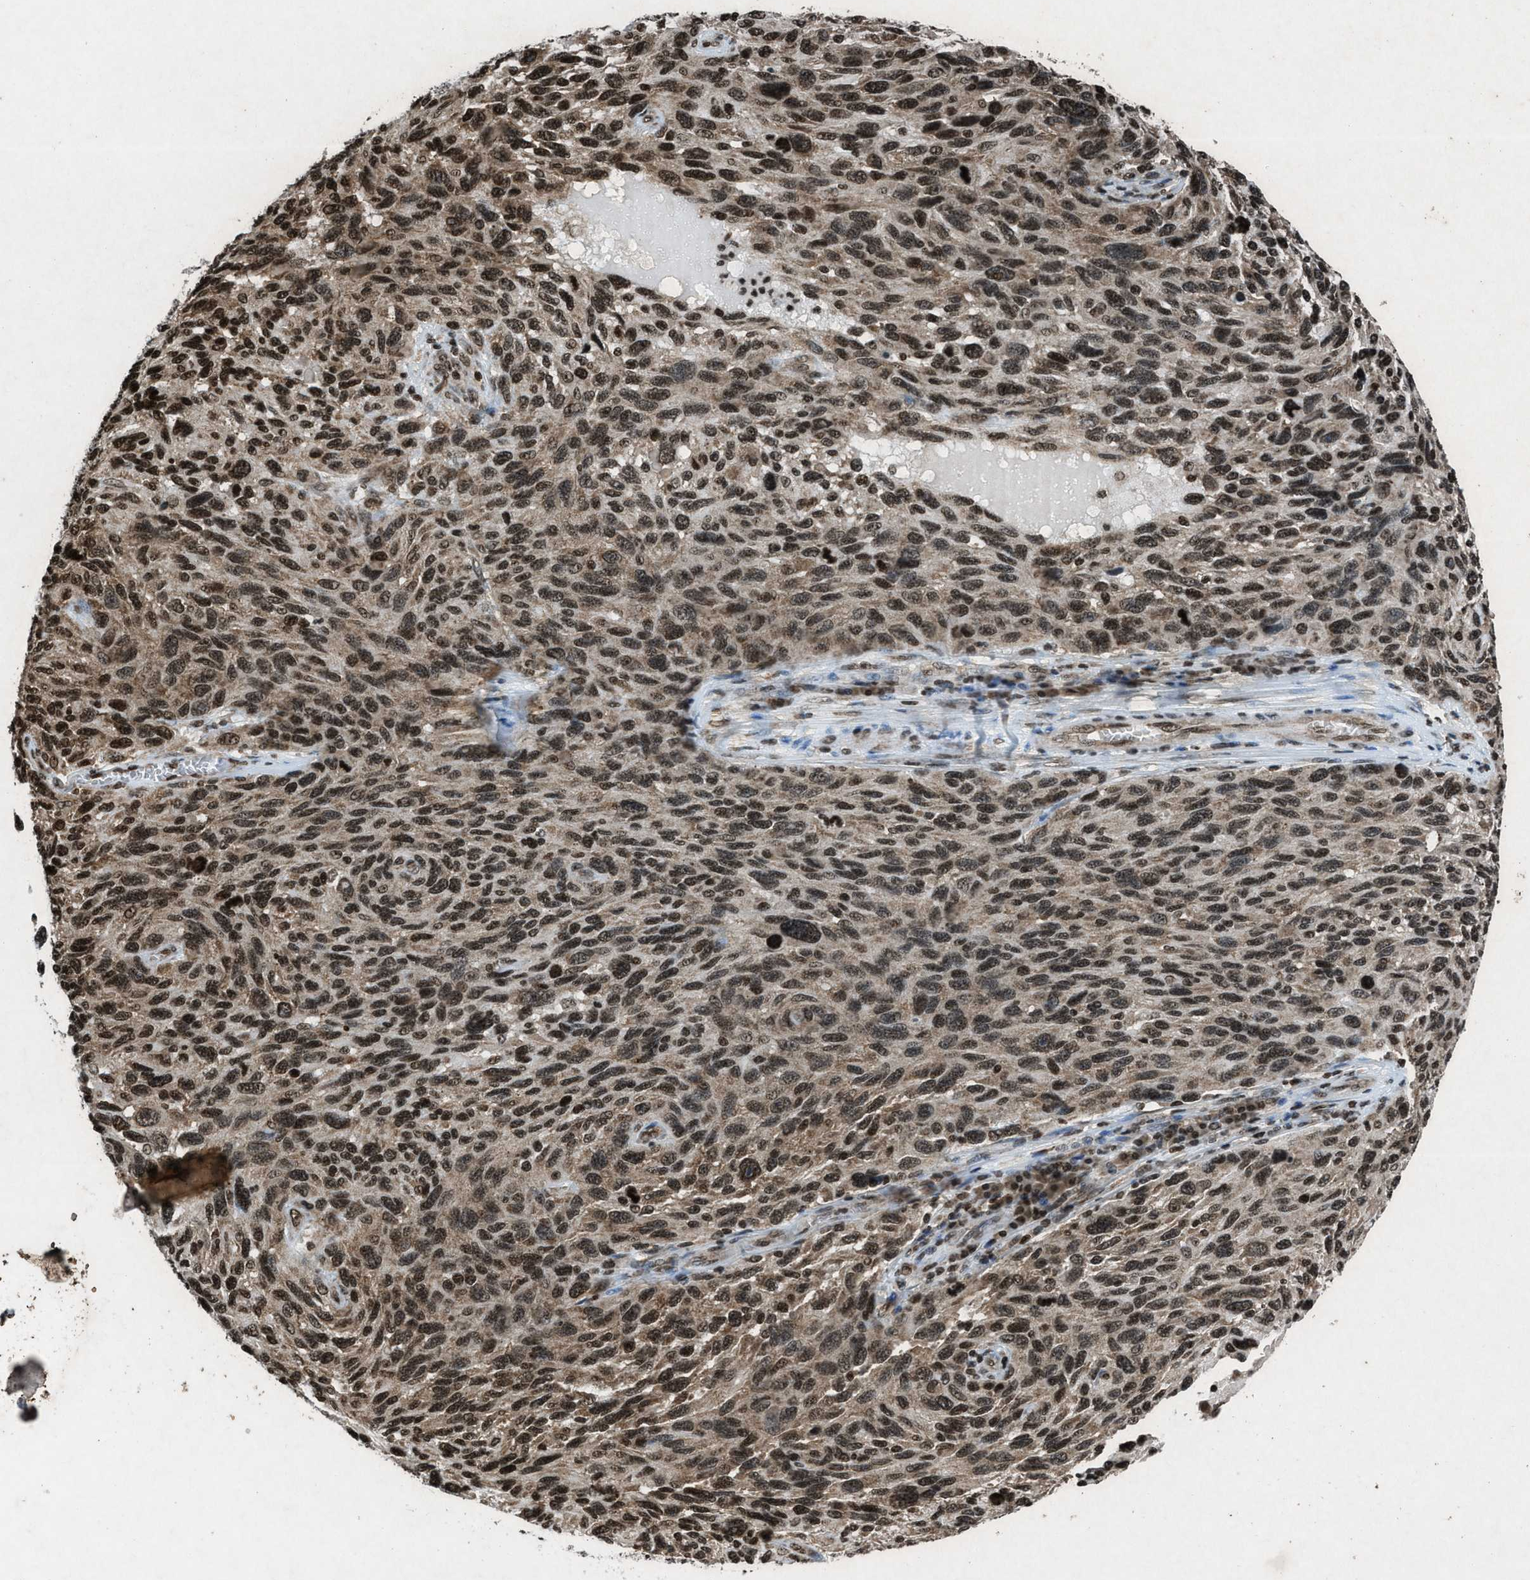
{"staining": {"intensity": "moderate", "quantity": ">75%", "location": "cytoplasmic/membranous,nuclear"}, "tissue": "melanoma", "cell_type": "Tumor cells", "image_type": "cancer", "snomed": [{"axis": "morphology", "description": "Malignant melanoma, NOS"}, {"axis": "topography", "description": "Skin"}], "caption": "IHC photomicrograph of neoplastic tissue: human melanoma stained using immunohistochemistry reveals medium levels of moderate protein expression localized specifically in the cytoplasmic/membranous and nuclear of tumor cells, appearing as a cytoplasmic/membranous and nuclear brown color.", "gene": "NXF1", "patient": {"sex": "male", "age": 53}}